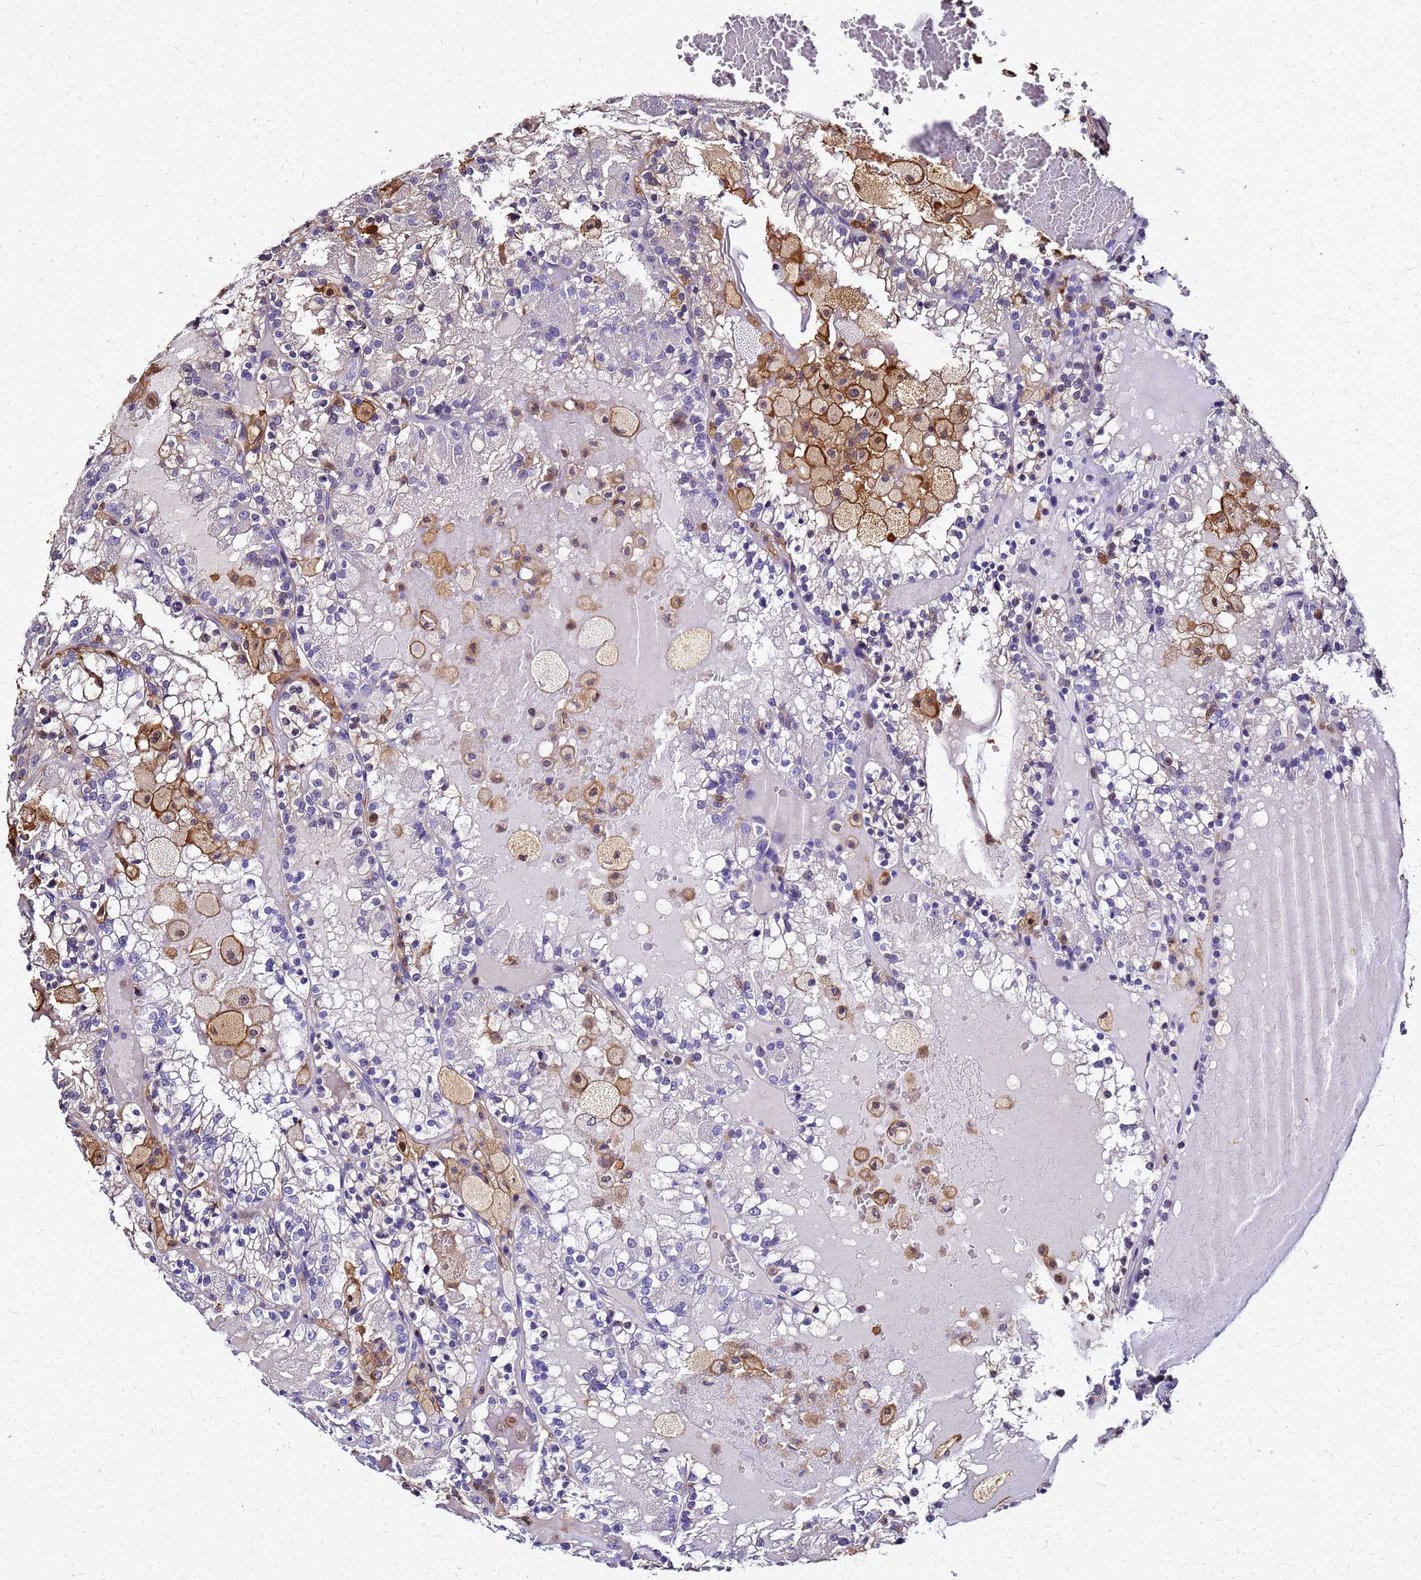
{"staining": {"intensity": "negative", "quantity": "none", "location": "none"}, "tissue": "renal cancer", "cell_type": "Tumor cells", "image_type": "cancer", "snomed": [{"axis": "morphology", "description": "Adenocarcinoma, NOS"}, {"axis": "topography", "description": "Kidney"}], "caption": "Tumor cells show no significant protein staining in renal cancer. (DAB immunohistochemistry (IHC), high magnification).", "gene": "S100A11", "patient": {"sex": "female", "age": 56}}